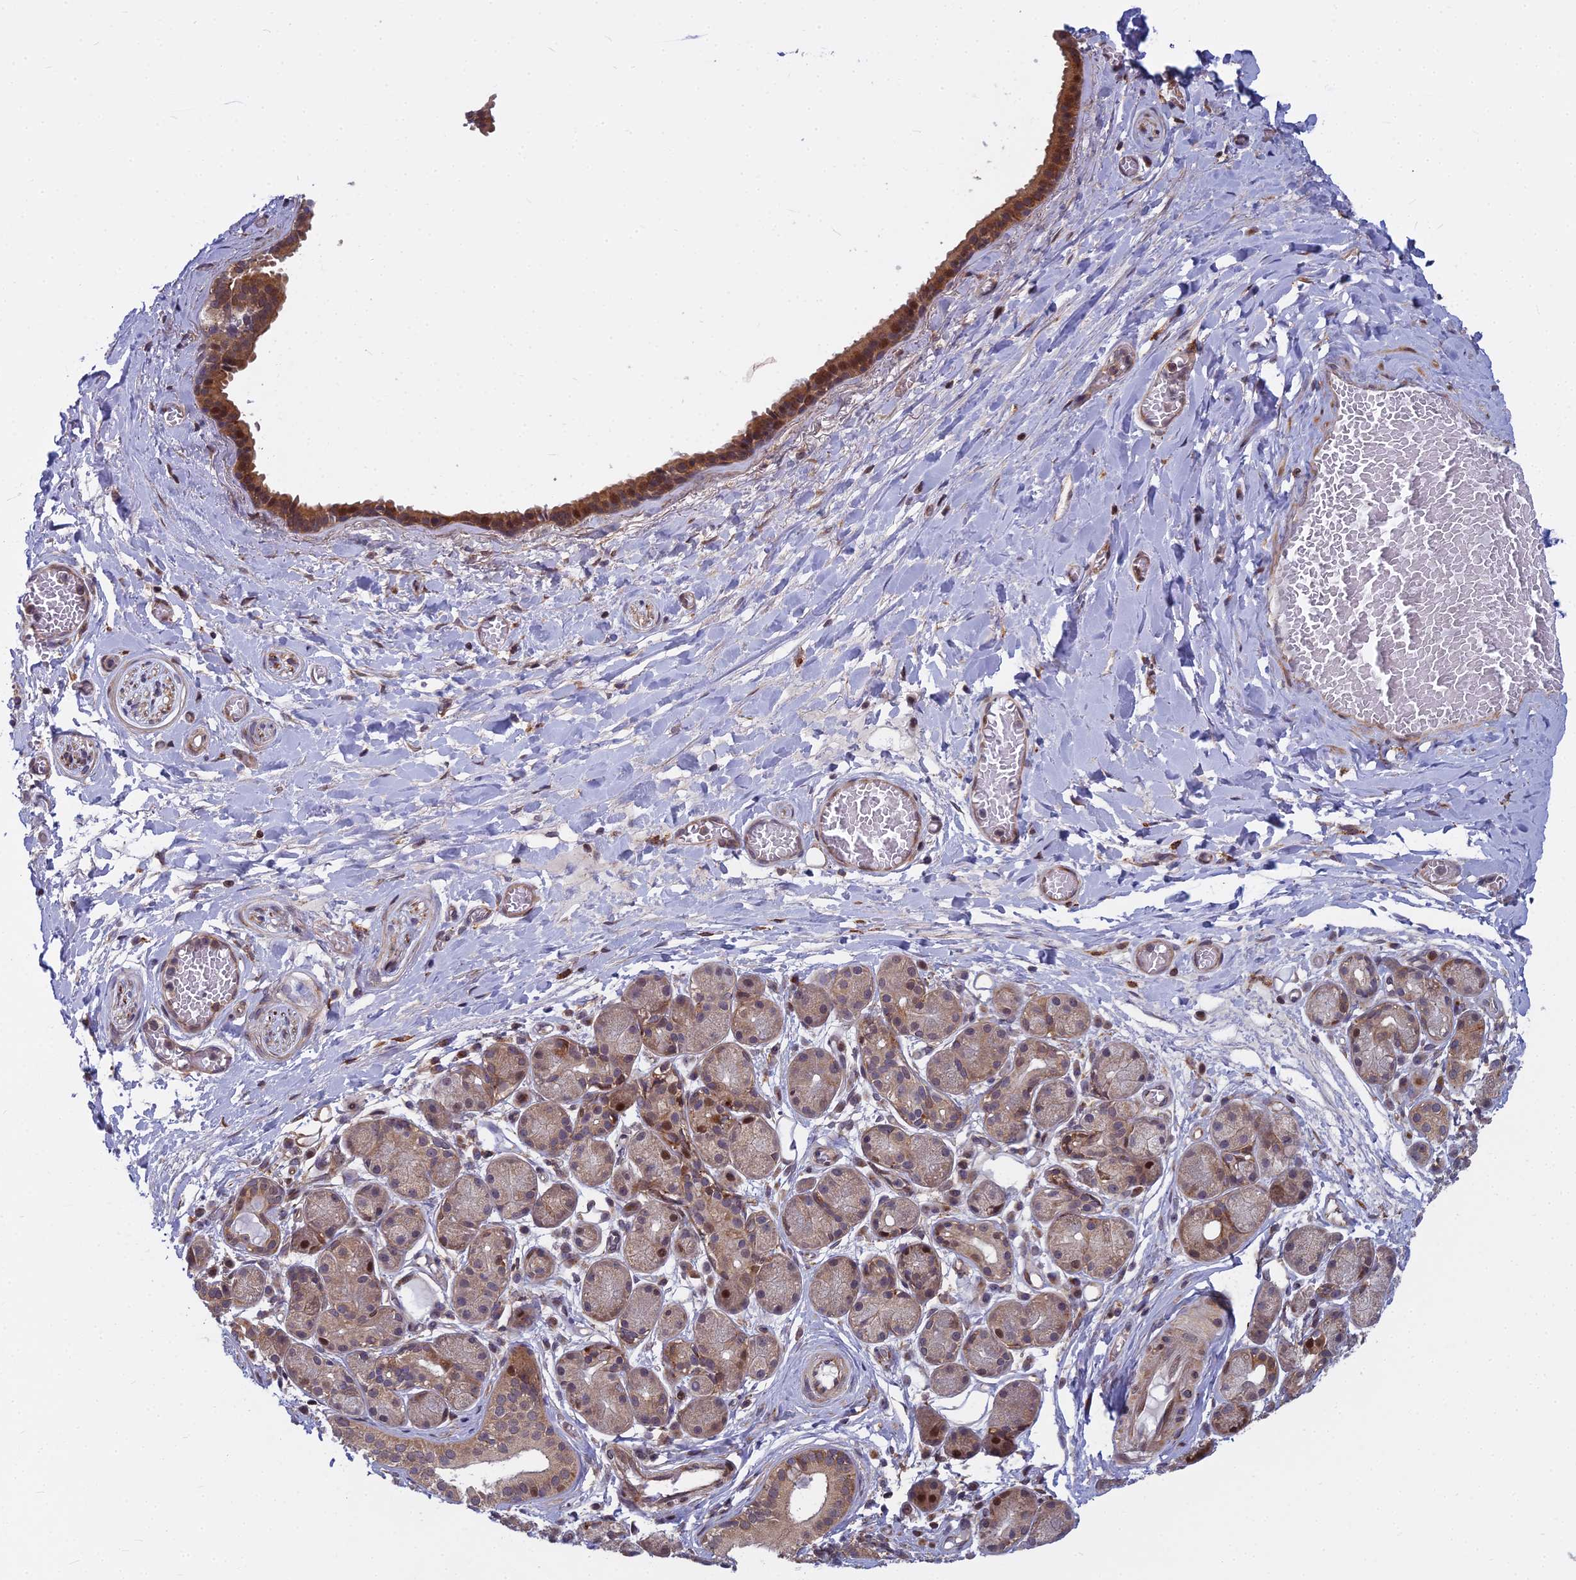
{"staining": {"intensity": "negative", "quantity": "none", "location": "none"}, "tissue": "adipose tissue", "cell_type": "Adipocytes", "image_type": "normal", "snomed": [{"axis": "morphology", "description": "Normal tissue, NOS"}, {"axis": "topography", "description": "Salivary gland"}, {"axis": "topography", "description": "Peripheral nerve tissue"}], "caption": "An image of adipose tissue stained for a protein demonstrates no brown staining in adipocytes.", "gene": "COMMD2", "patient": {"sex": "male", "age": 62}}